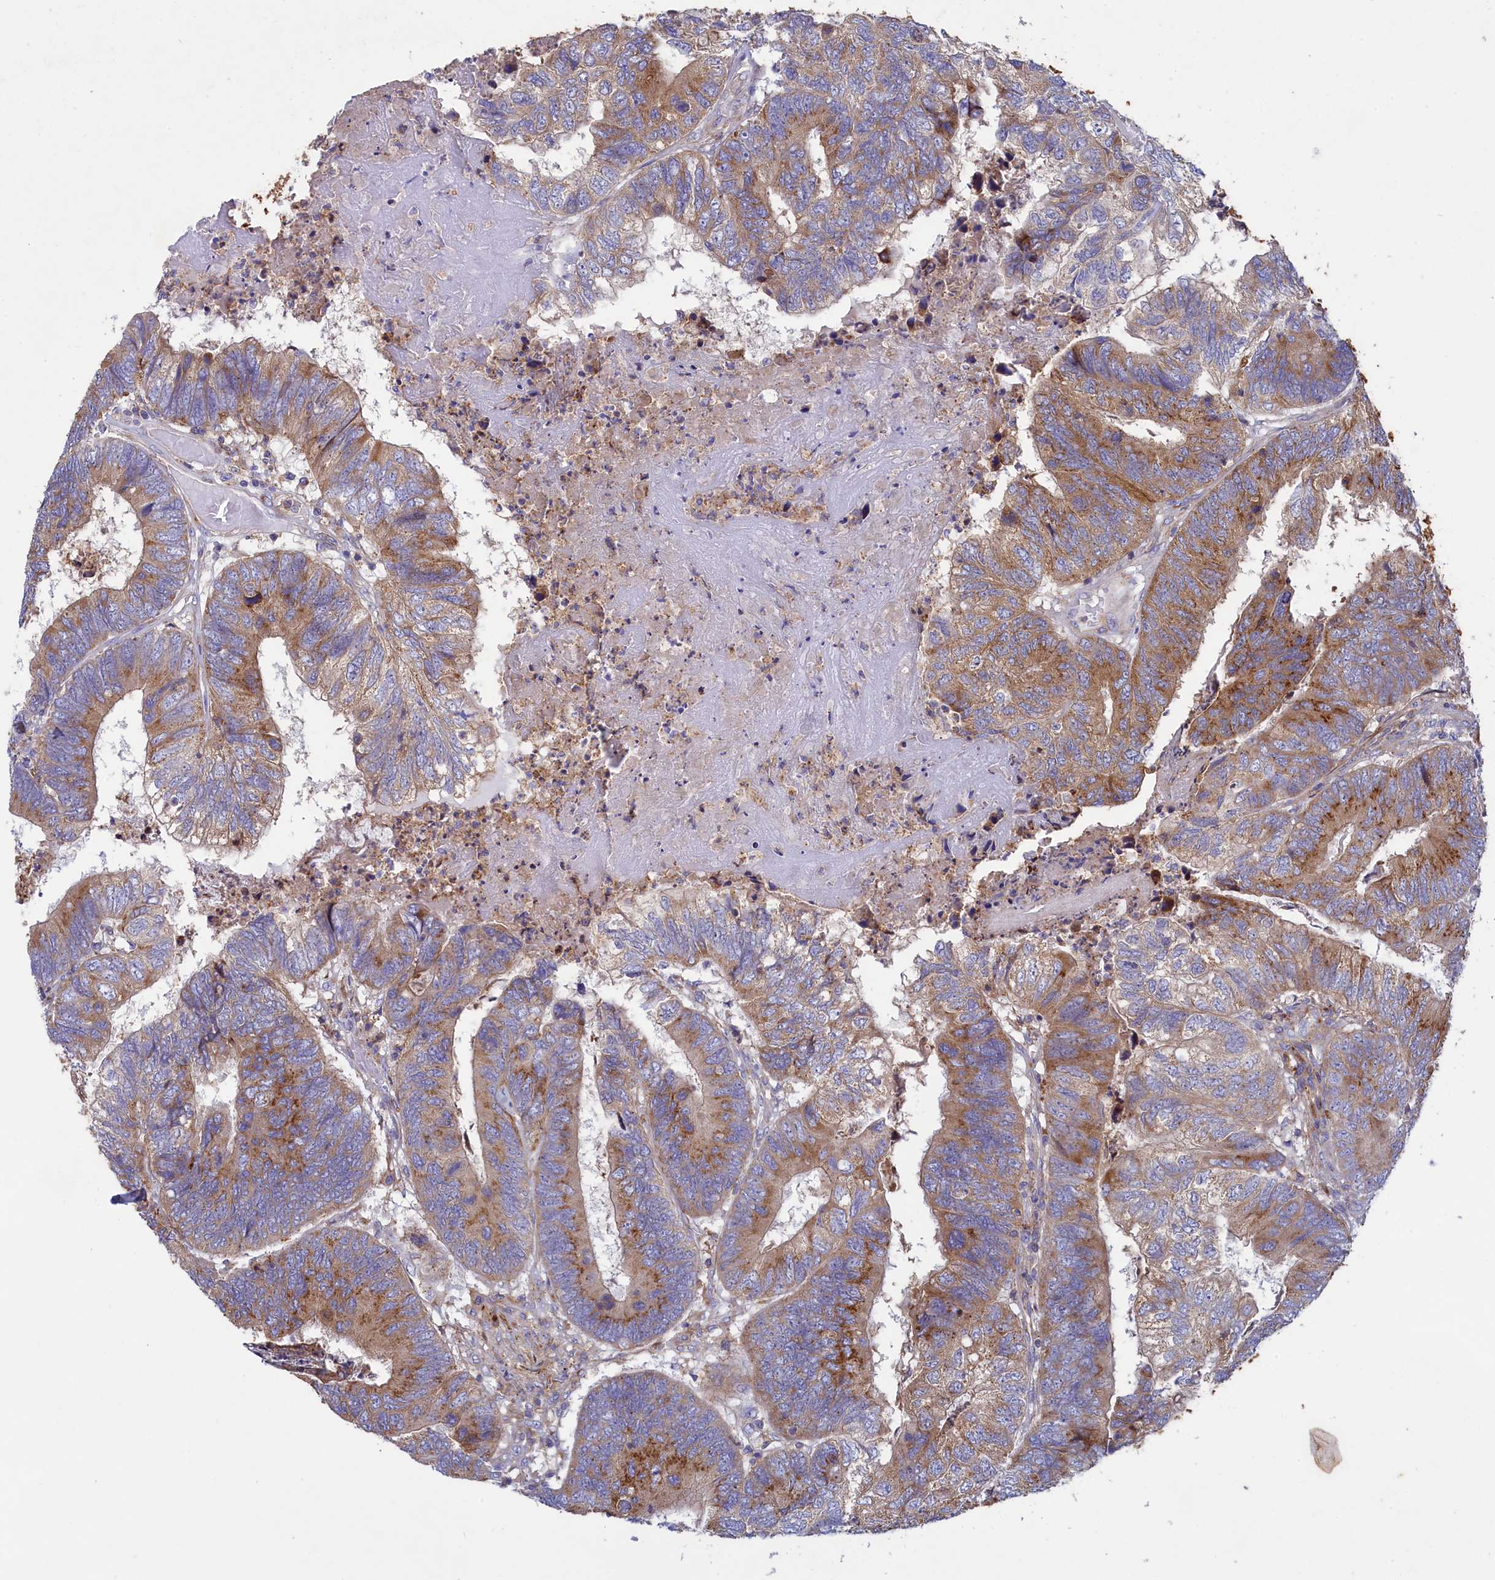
{"staining": {"intensity": "strong", "quantity": "25%-75%", "location": "cytoplasmic/membranous"}, "tissue": "colorectal cancer", "cell_type": "Tumor cells", "image_type": "cancer", "snomed": [{"axis": "morphology", "description": "Adenocarcinoma, NOS"}, {"axis": "topography", "description": "Colon"}], "caption": "Immunohistochemistry (IHC) (DAB) staining of human adenocarcinoma (colorectal) demonstrates strong cytoplasmic/membranous protein positivity in approximately 25%-75% of tumor cells.", "gene": "SCAMP4", "patient": {"sex": "female", "age": 67}}